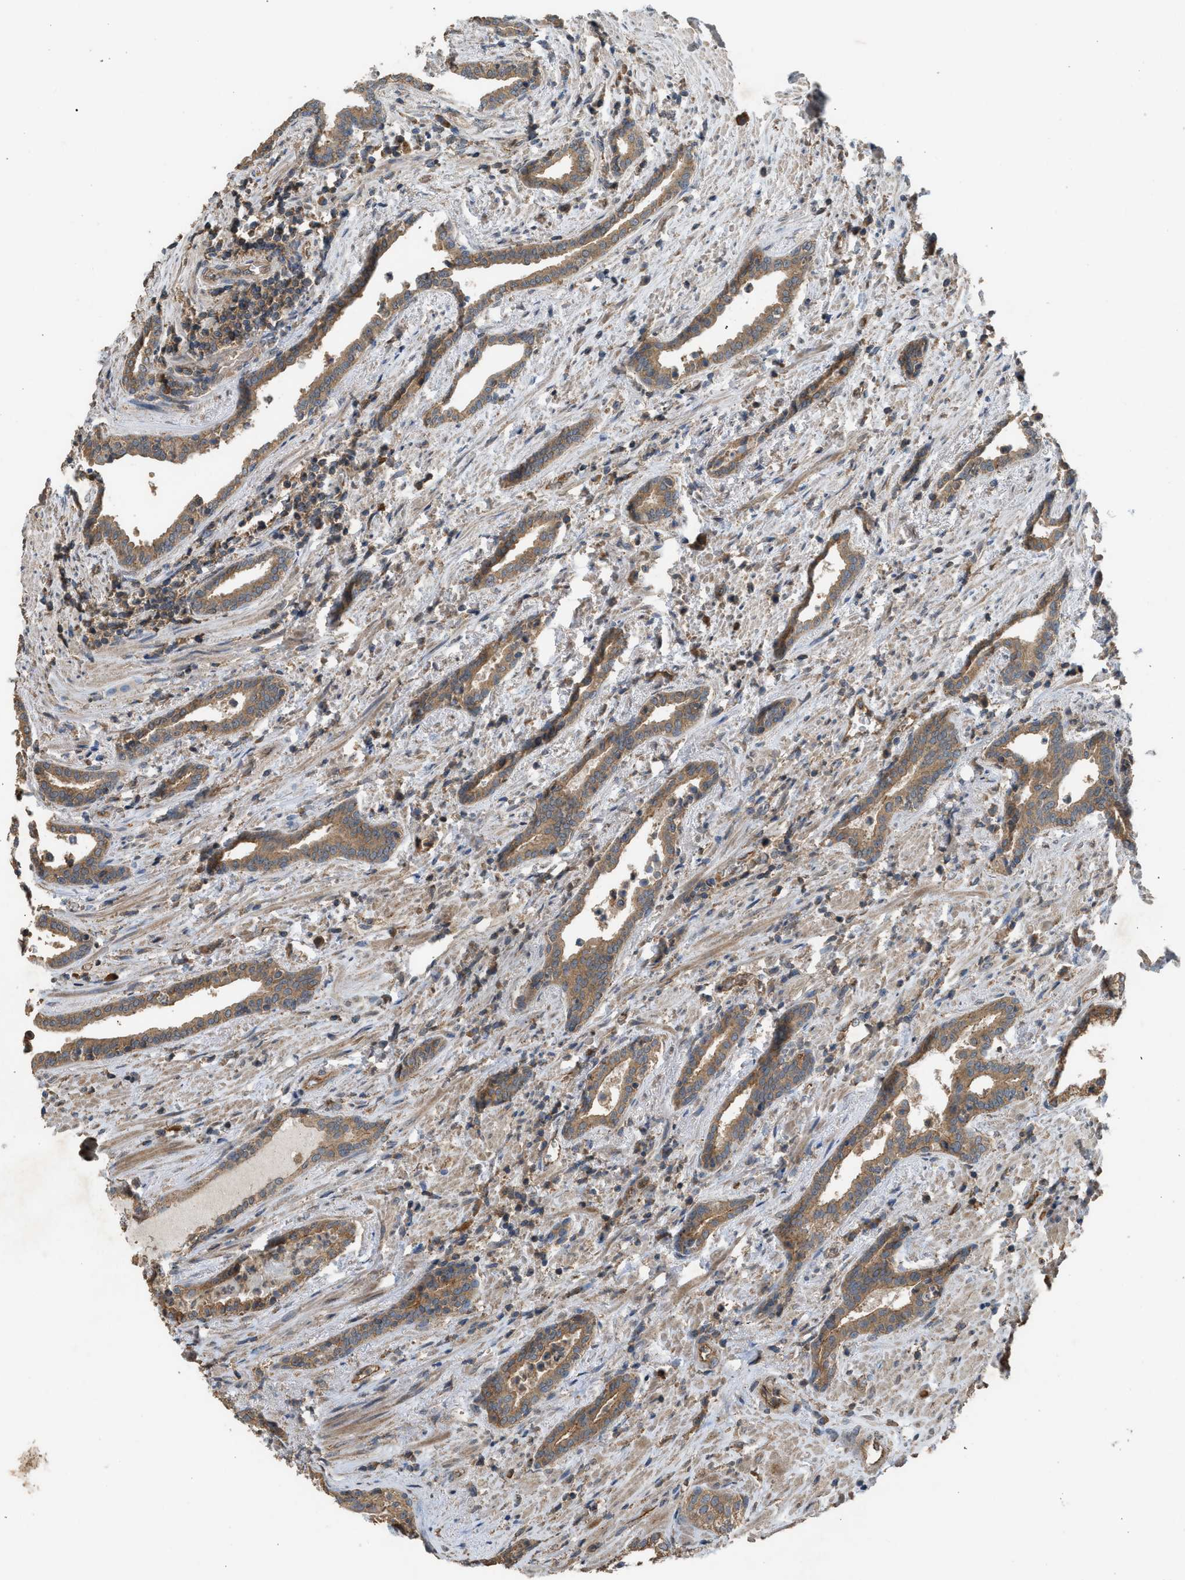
{"staining": {"intensity": "moderate", "quantity": ">75%", "location": "cytoplasmic/membranous"}, "tissue": "prostate cancer", "cell_type": "Tumor cells", "image_type": "cancer", "snomed": [{"axis": "morphology", "description": "Adenocarcinoma, High grade"}, {"axis": "topography", "description": "Prostate"}], "caption": "This is an image of immunohistochemistry (IHC) staining of prostate high-grade adenocarcinoma, which shows moderate staining in the cytoplasmic/membranous of tumor cells.", "gene": "HIP1R", "patient": {"sex": "male", "age": 71}}